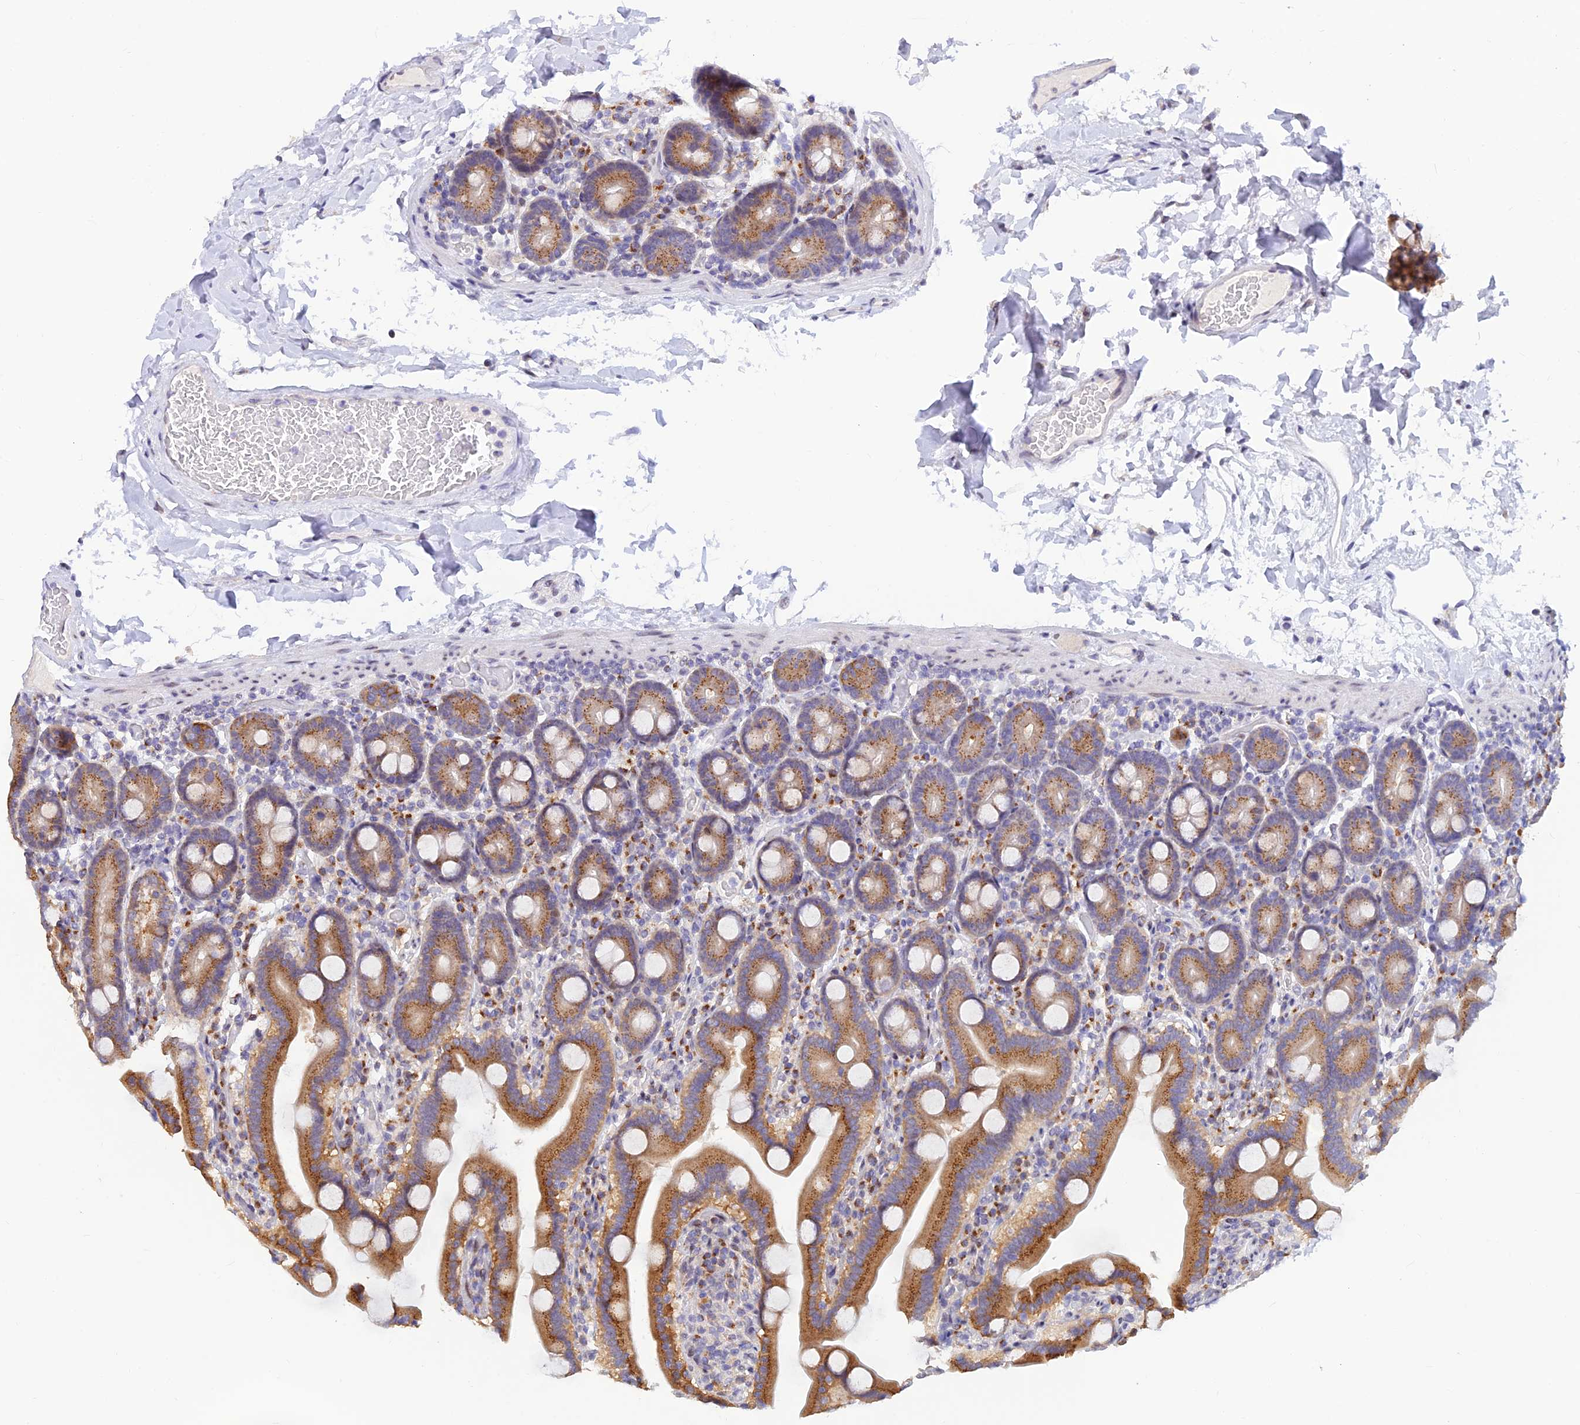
{"staining": {"intensity": "moderate", "quantity": ">75%", "location": "cytoplasmic/membranous"}, "tissue": "duodenum", "cell_type": "Glandular cells", "image_type": "normal", "snomed": [{"axis": "morphology", "description": "Normal tissue, NOS"}, {"axis": "topography", "description": "Duodenum"}], "caption": "Immunohistochemistry (IHC) histopathology image of unremarkable duodenum: human duodenum stained using immunohistochemistry (IHC) demonstrates medium levels of moderate protein expression localized specifically in the cytoplasmic/membranous of glandular cells, appearing as a cytoplasmic/membranous brown color.", "gene": "INKA1", "patient": {"sex": "male", "age": 55}}